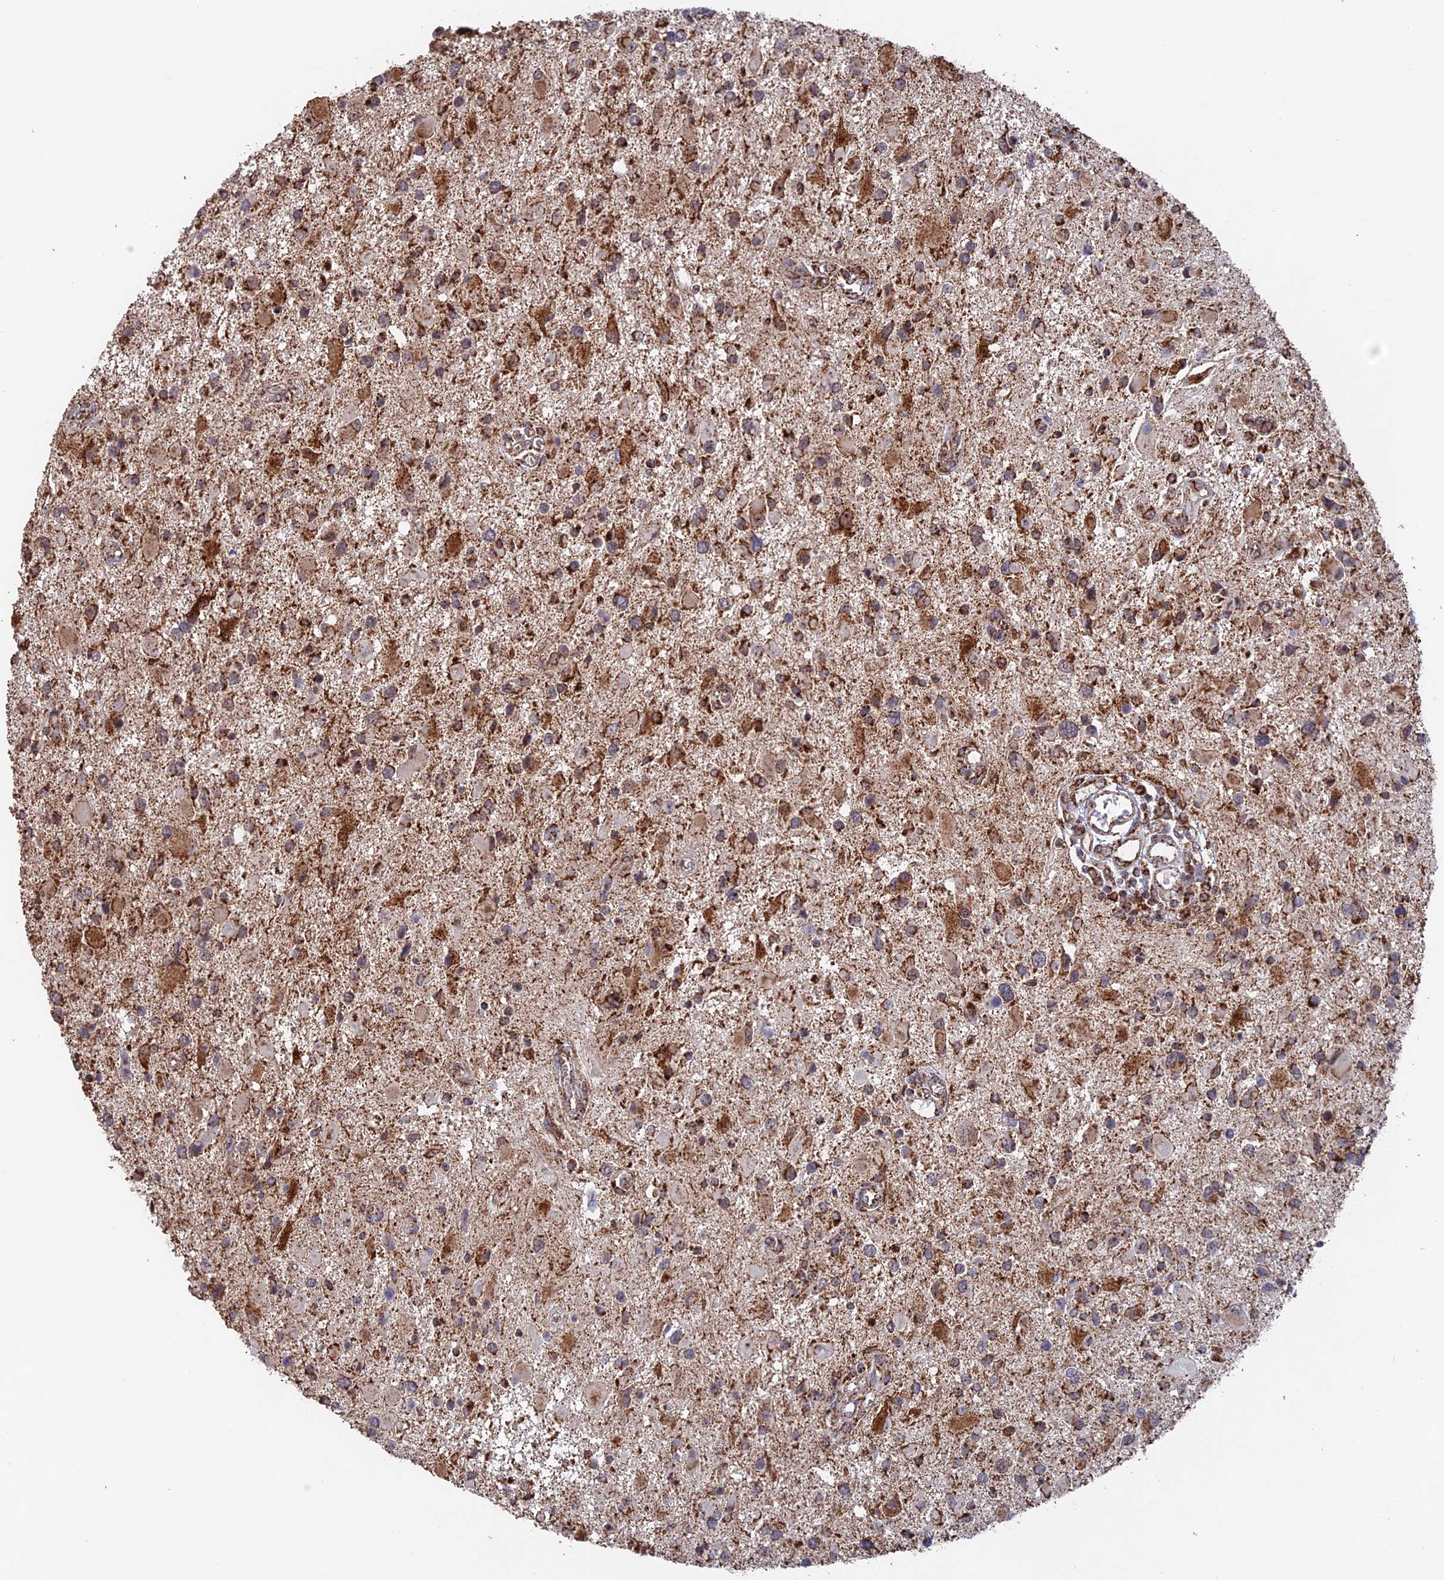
{"staining": {"intensity": "strong", "quantity": "25%-75%", "location": "cytoplasmic/membranous"}, "tissue": "glioma", "cell_type": "Tumor cells", "image_type": "cancer", "snomed": [{"axis": "morphology", "description": "Glioma, malignant, High grade"}, {"axis": "topography", "description": "Brain"}], "caption": "This is an image of immunohistochemistry staining of malignant high-grade glioma, which shows strong staining in the cytoplasmic/membranous of tumor cells.", "gene": "DTYMK", "patient": {"sex": "male", "age": 53}}